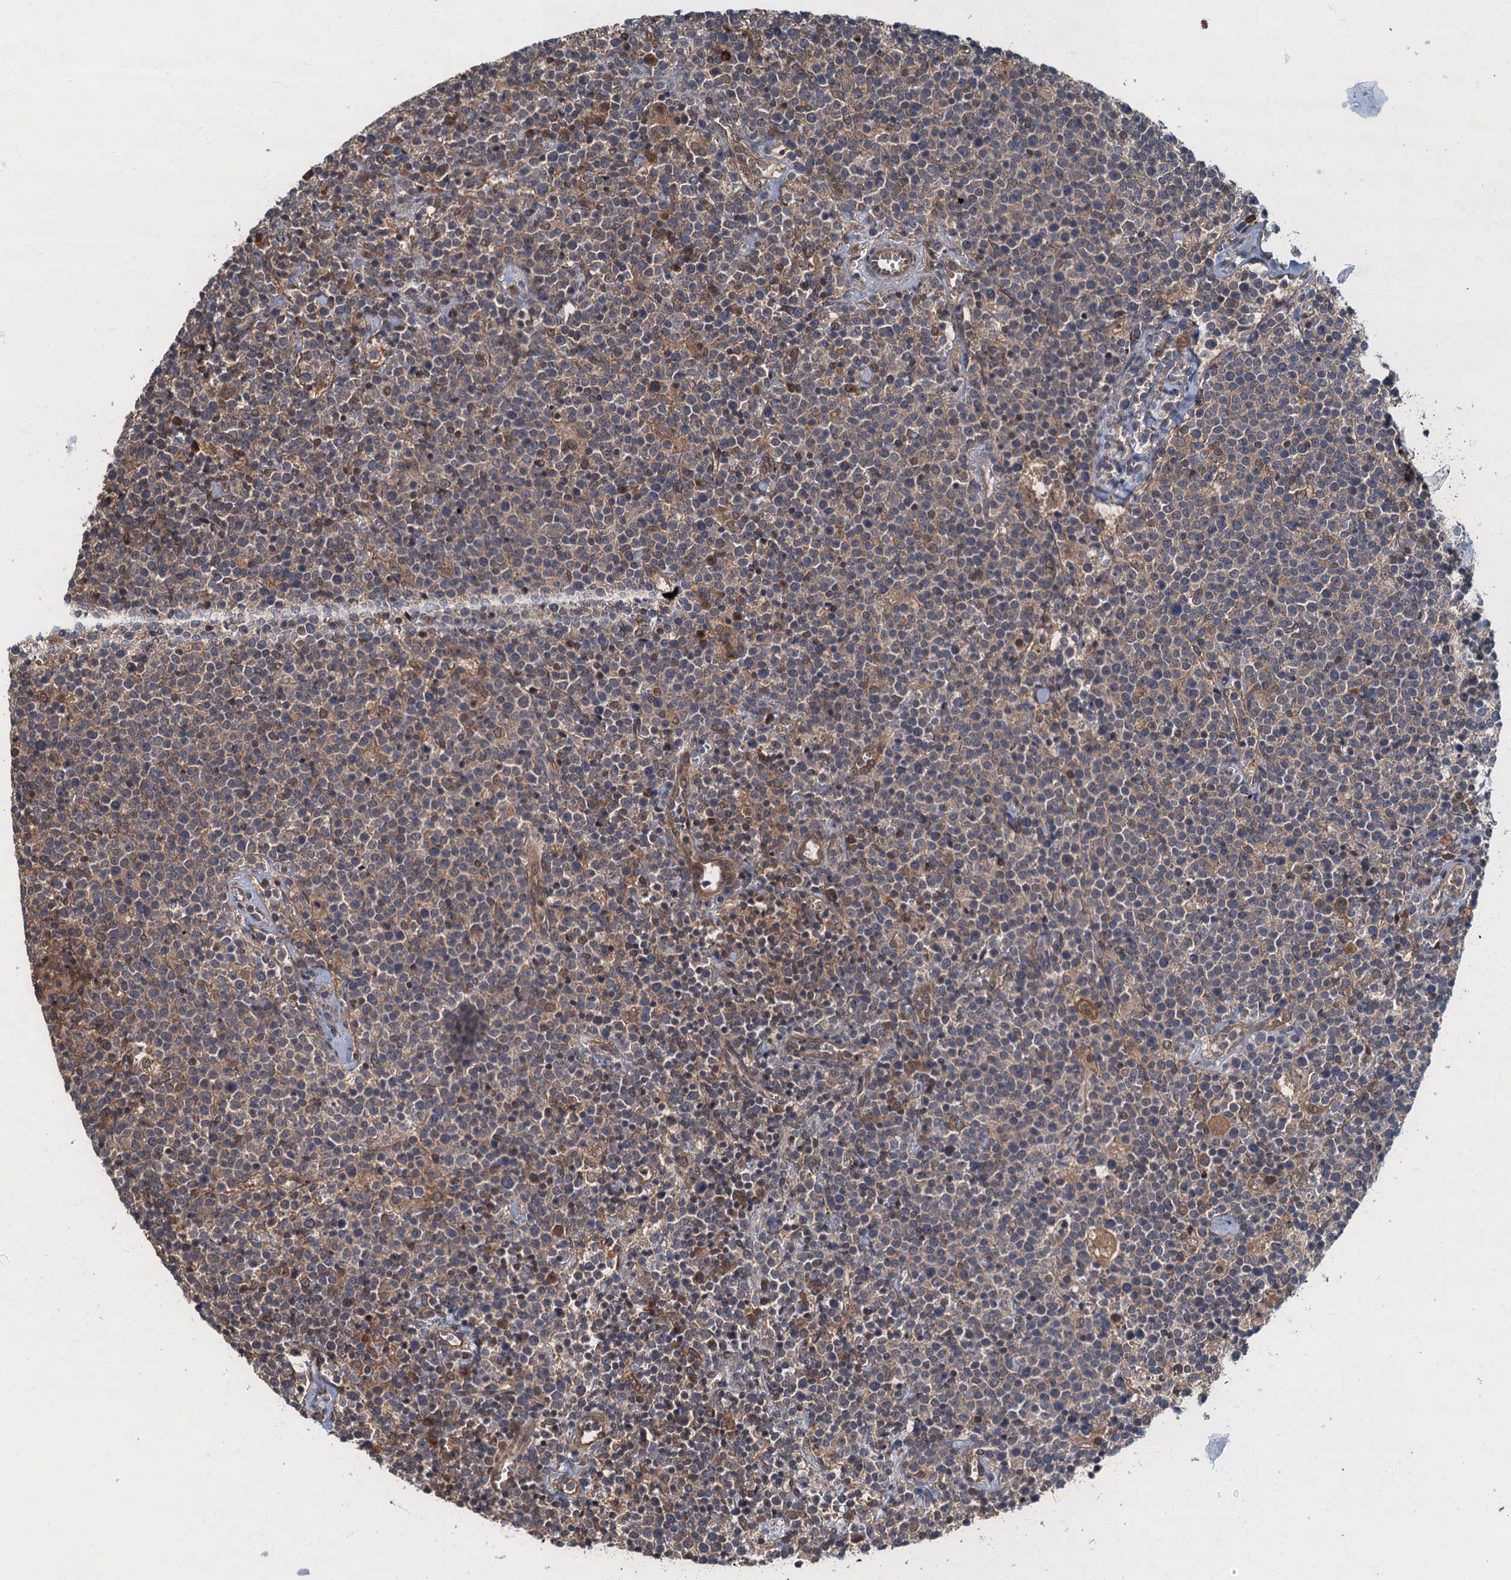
{"staining": {"intensity": "weak", "quantity": ">75%", "location": "cytoplasmic/membranous"}, "tissue": "lymphoma", "cell_type": "Tumor cells", "image_type": "cancer", "snomed": [{"axis": "morphology", "description": "Malignant lymphoma, non-Hodgkin's type, High grade"}, {"axis": "topography", "description": "Lymph node"}], "caption": "Immunohistochemistry image of neoplastic tissue: human lymphoma stained using immunohistochemistry shows low levels of weak protein expression localized specifically in the cytoplasmic/membranous of tumor cells, appearing as a cytoplasmic/membranous brown color.", "gene": "TBCK", "patient": {"sex": "male", "age": 61}}